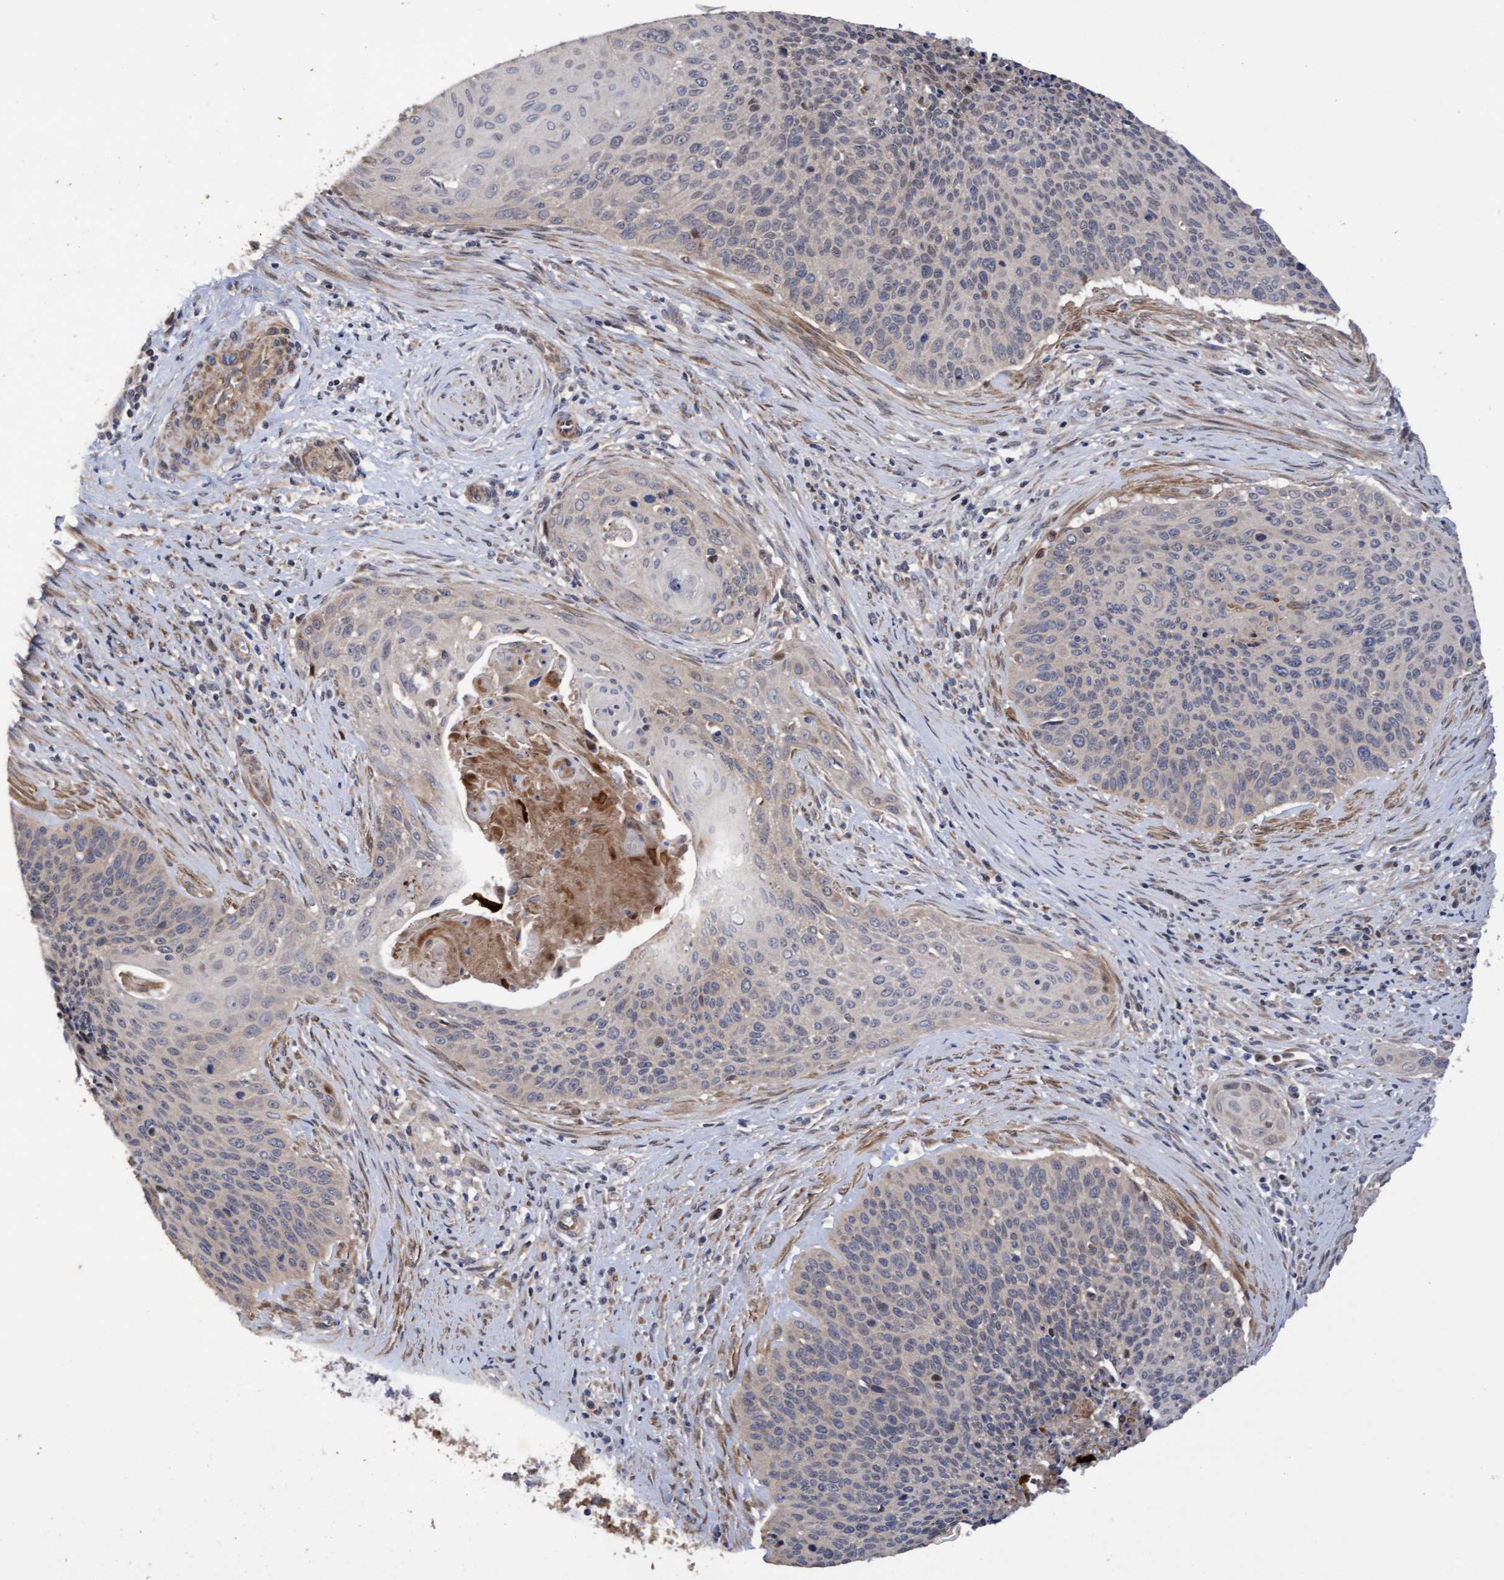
{"staining": {"intensity": "weak", "quantity": "<25%", "location": "cytoplasmic/membranous"}, "tissue": "cervical cancer", "cell_type": "Tumor cells", "image_type": "cancer", "snomed": [{"axis": "morphology", "description": "Squamous cell carcinoma, NOS"}, {"axis": "topography", "description": "Cervix"}], "caption": "A histopathology image of cervical cancer (squamous cell carcinoma) stained for a protein shows no brown staining in tumor cells.", "gene": "ELP5", "patient": {"sex": "female", "age": 55}}